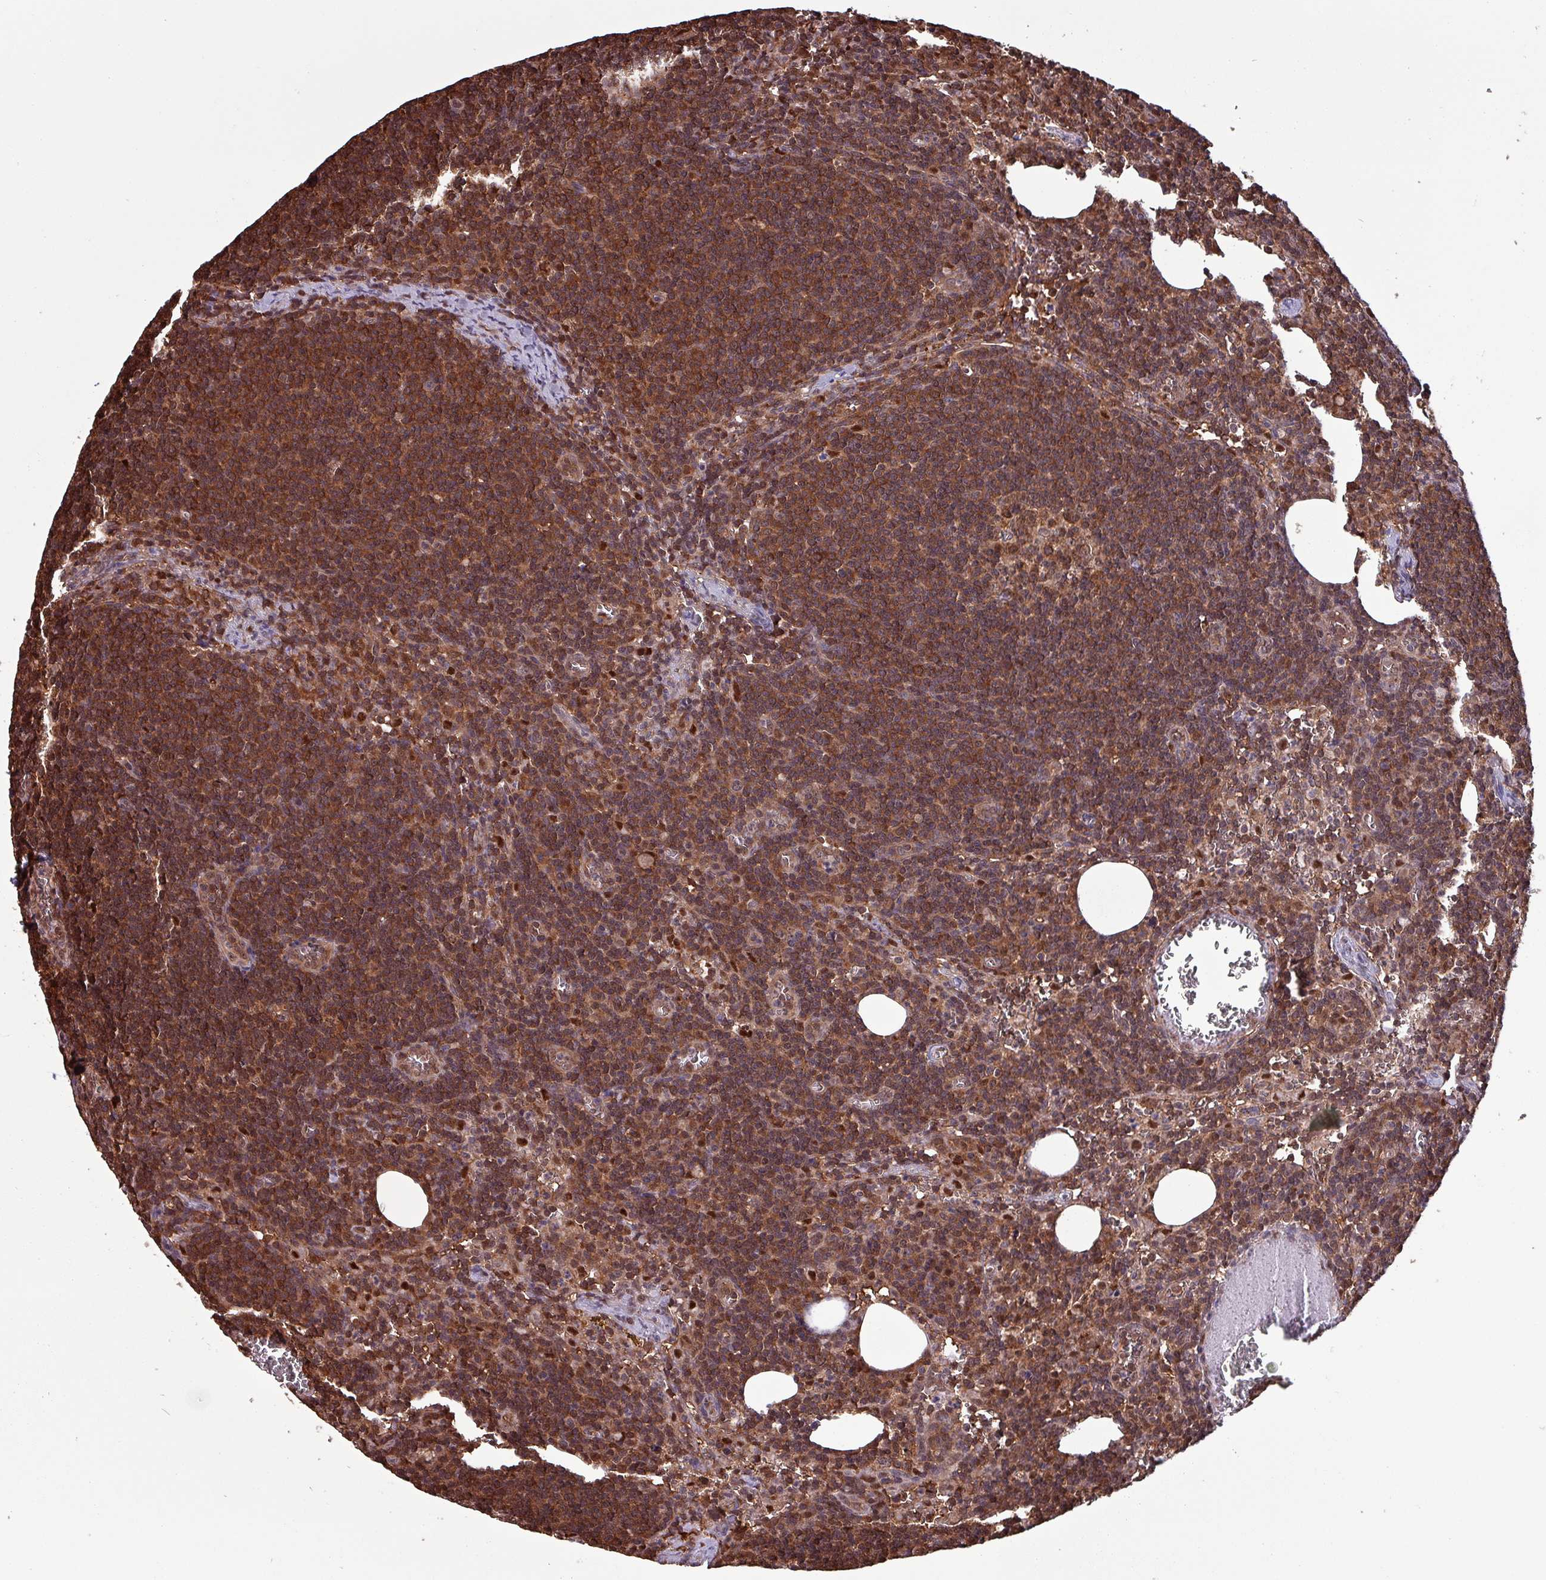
{"staining": {"intensity": "moderate", "quantity": ">75%", "location": "cytoplasmic/membranous"}, "tissue": "lymph node", "cell_type": "Germinal center cells", "image_type": "normal", "snomed": [{"axis": "morphology", "description": "Normal tissue, NOS"}, {"axis": "topography", "description": "Lymph node"}], "caption": "Protein expression by immunohistochemistry exhibits moderate cytoplasmic/membranous expression in about >75% of germinal center cells in unremarkable lymph node.", "gene": "PSMB8", "patient": {"sex": "female", "age": 27}}